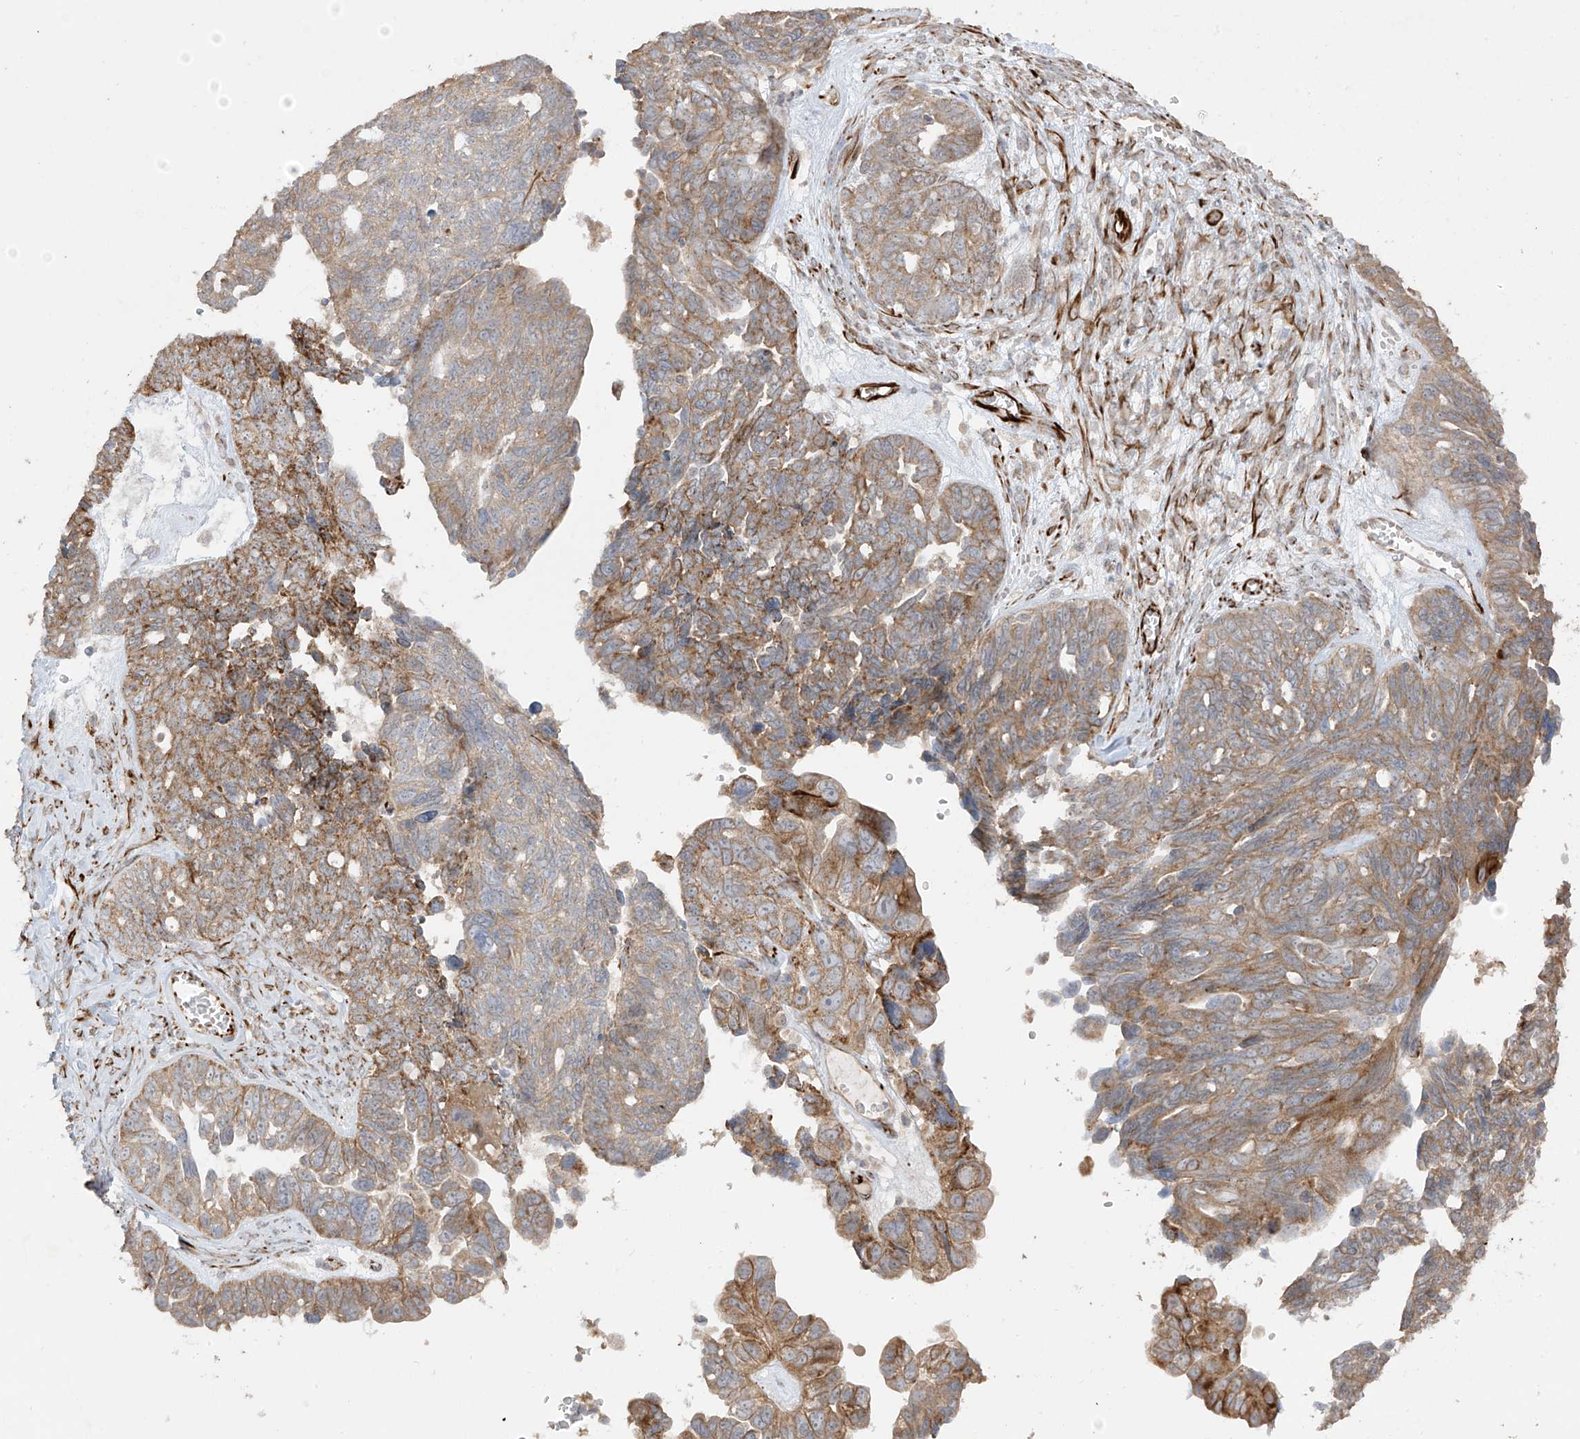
{"staining": {"intensity": "moderate", "quantity": ">75%", "location": "cytoplasmic/membranous"}, "tissue": "ovarian cancer", "cell_type": "Tumor cells", "image_type": "cancer", "snomed": [{"axis": "morphology", "description": "Cystadenocarcinoma, serous, NOS"}, {"axis": "topography", "description": "Ovary"}], "caption": "Tumor cells reveal medium levels of moderate cytoplasmic/membranous expression in about >75% of cells in human ovarian cancer. The protein of interest is stained brown, and the nuclei are stained in blue (DAB (3,3'-diaminobenzidine) IHC with brightfield microscopy, high magnification).", "gene": "DCDC2", "patient": {"sex": "female", "age": 79}}